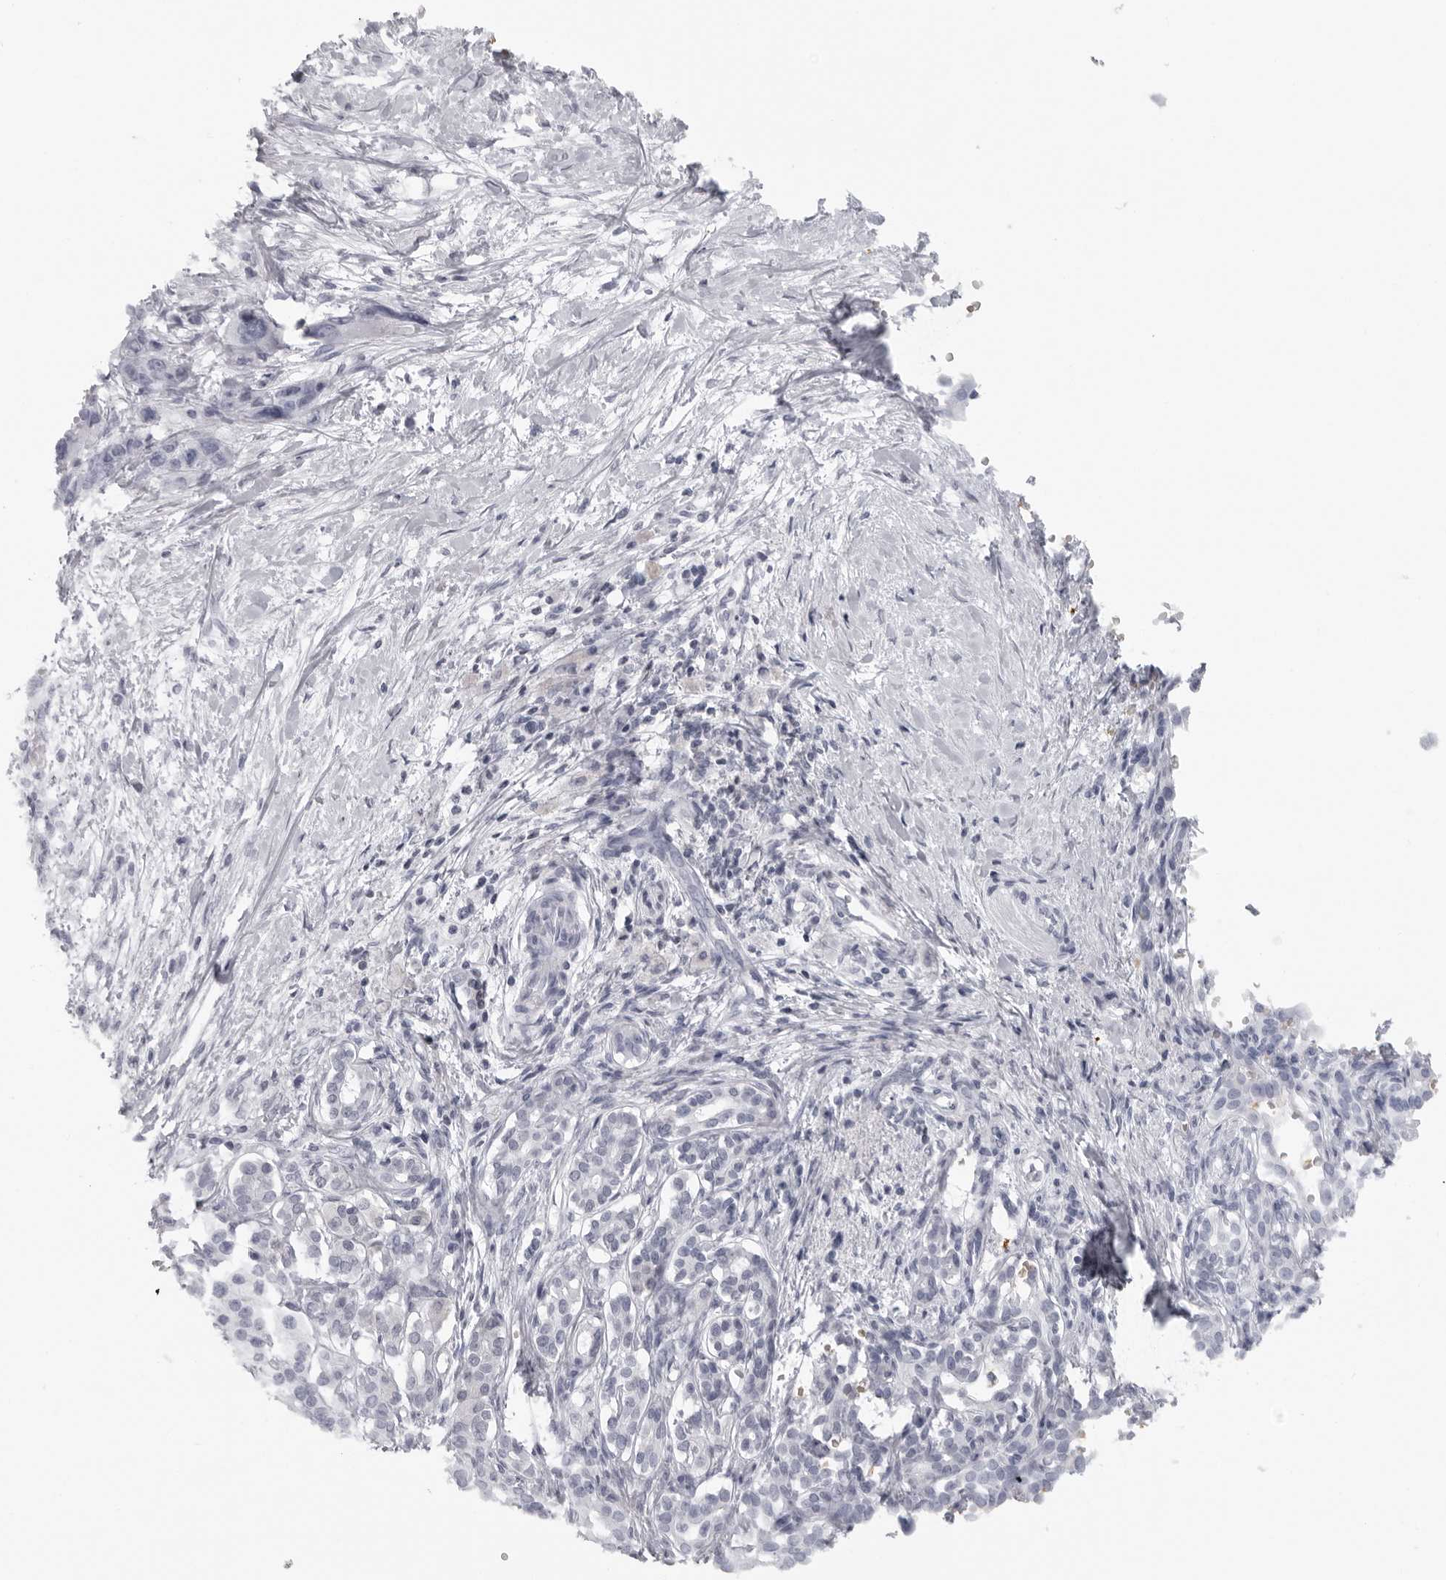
{"staining": {"intensity": "negative", "quantity": "none", "location": "none"}, "tissue": "pancreatic cancer", "cell_type": "Tumor cells", "image_type": "cancer", "snomed": [{"axis": "morphology", "description": "Adenocarcinoma, NOS"}, {"axis": "topography", "description": "Pancreas"}], "caption": "DAB (3,3'-diaminobenzidine) immunohistochemical staining of human pancreatic cancer (adenocarcinoma) exhibits no significant expression in tumor cells.", "gene": "EPB41", "patient": {"sex": "male", "age": 46}}